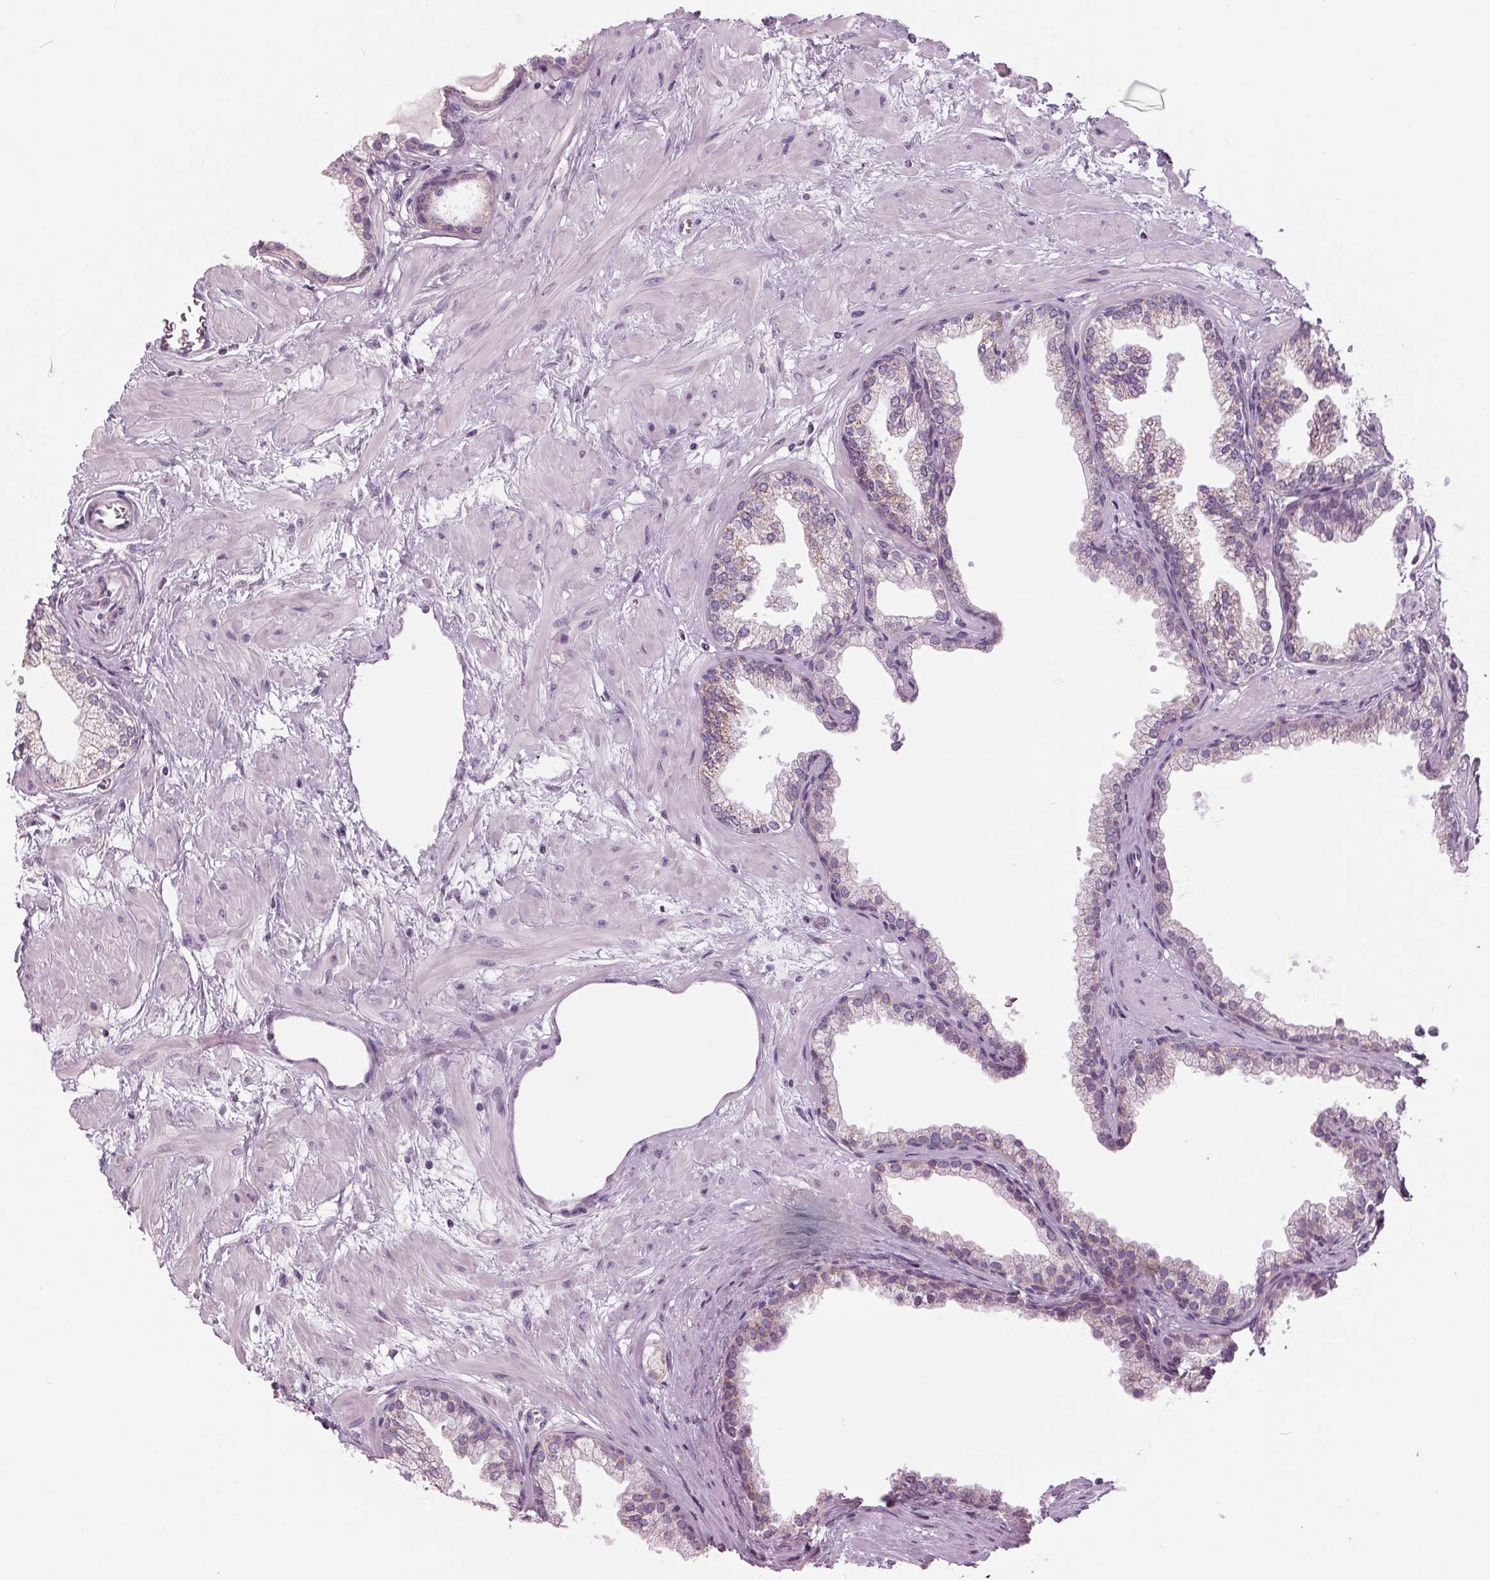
{"staining": {"intensity": "weak", "quantity": "<25%", "location": "cytoplasmic/membranous"}, "tissue": "prostate", "cell_type": "Glandular cells", "image_type": "normal", "snomed": [{"axis": "morphology", "description": "Normal tissue, NOS"}, {"axis": "topography", "description": "Prostate"}], "caption": "Immunohistochemistry of normal human prostate shows no positivity in glandular cells.", "gene": "SAMD4A", "patient": {"sex": "male", "age": 37}}